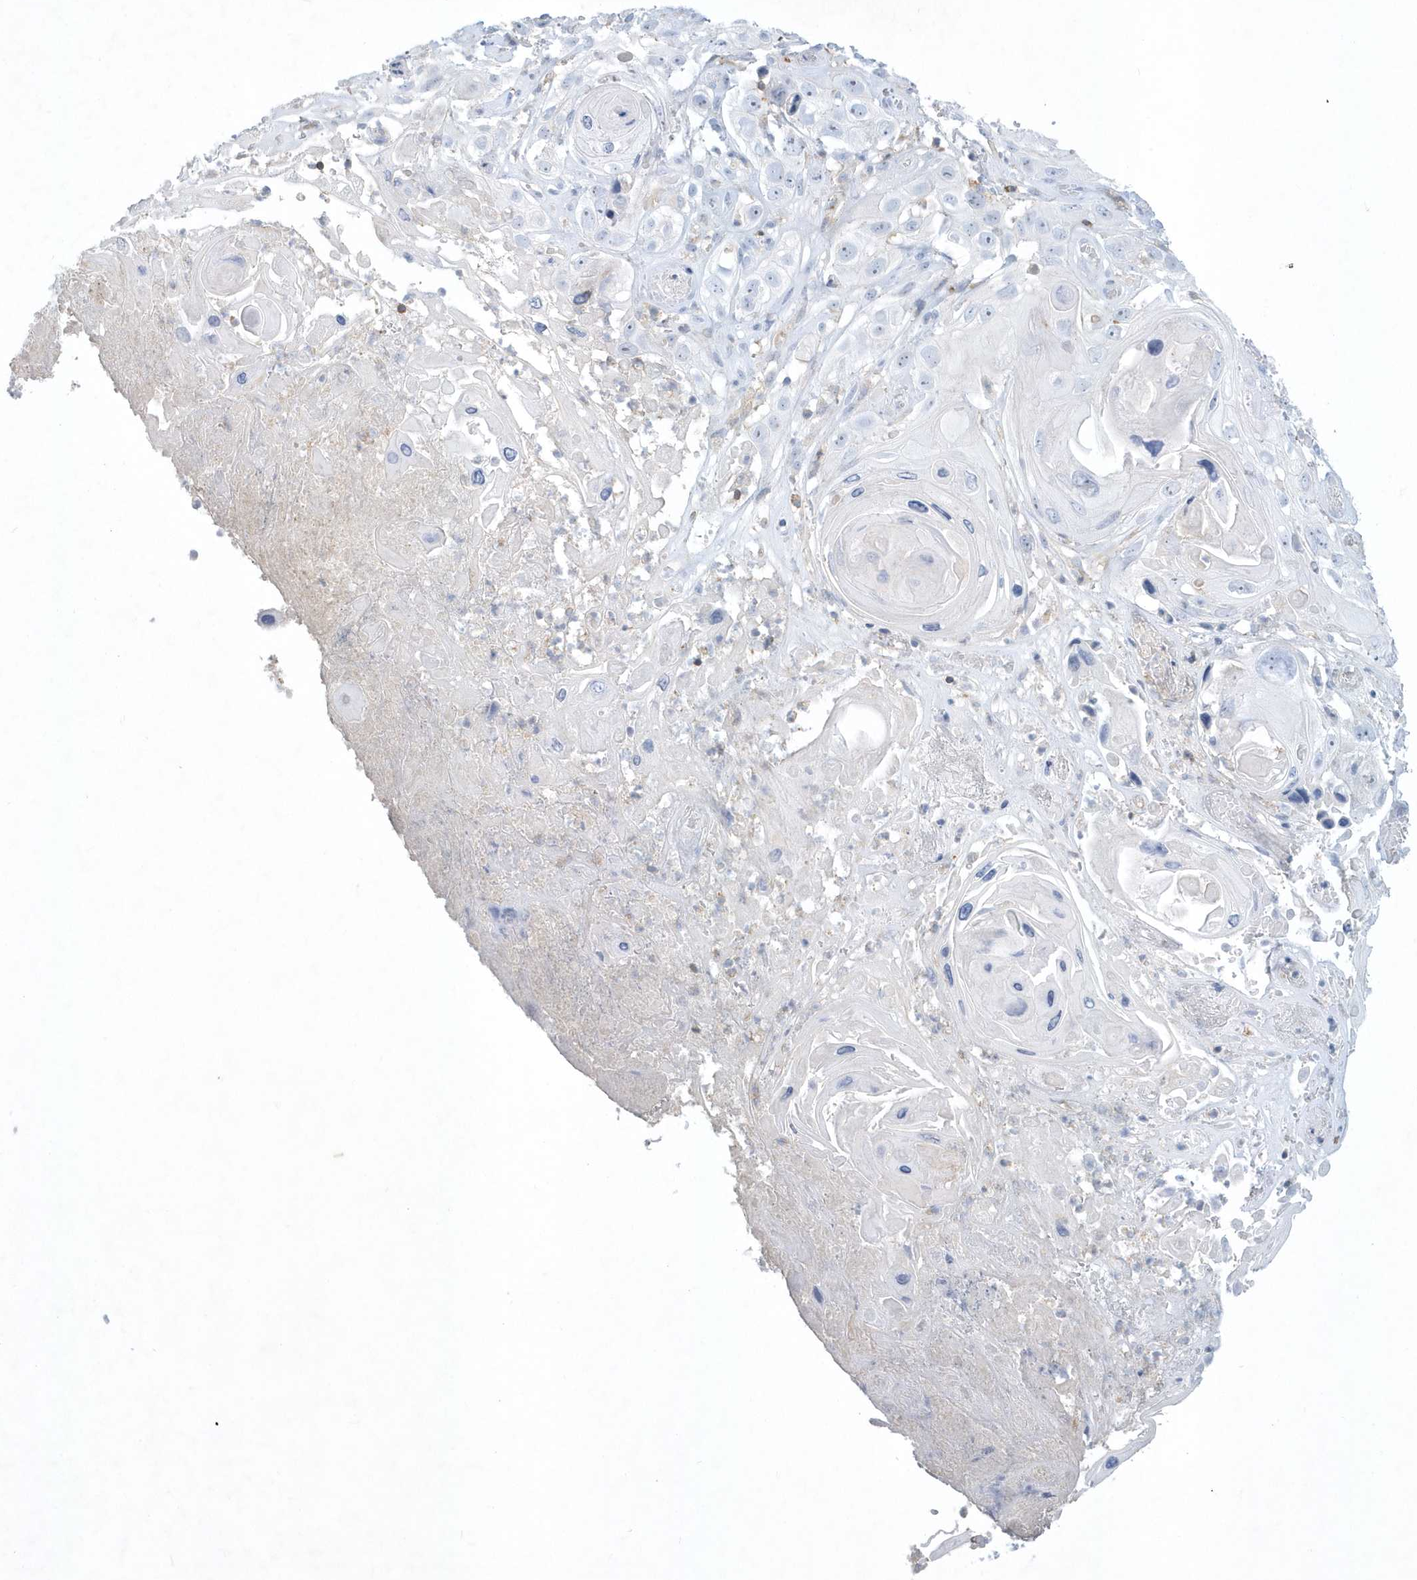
{"staining": {"intensity": "negative", "quantity": "none", "location": "none"}, "tissue": "skin cancer", "cell_type": "Tumor cells", "image_type": "cancer", "snomed": [{"axis": "morphology", "description": "Squamous cell carcinoma, NOS"}, {"axis": "topography", "description": "Skin"}], "caption": "This is an IHC photomicrograph of human skin cancer (squamous cell carcinoma). There is no staining in tumor cells.", "gene": "PSD4", "patient": {"sex": "male", "age": 55}}